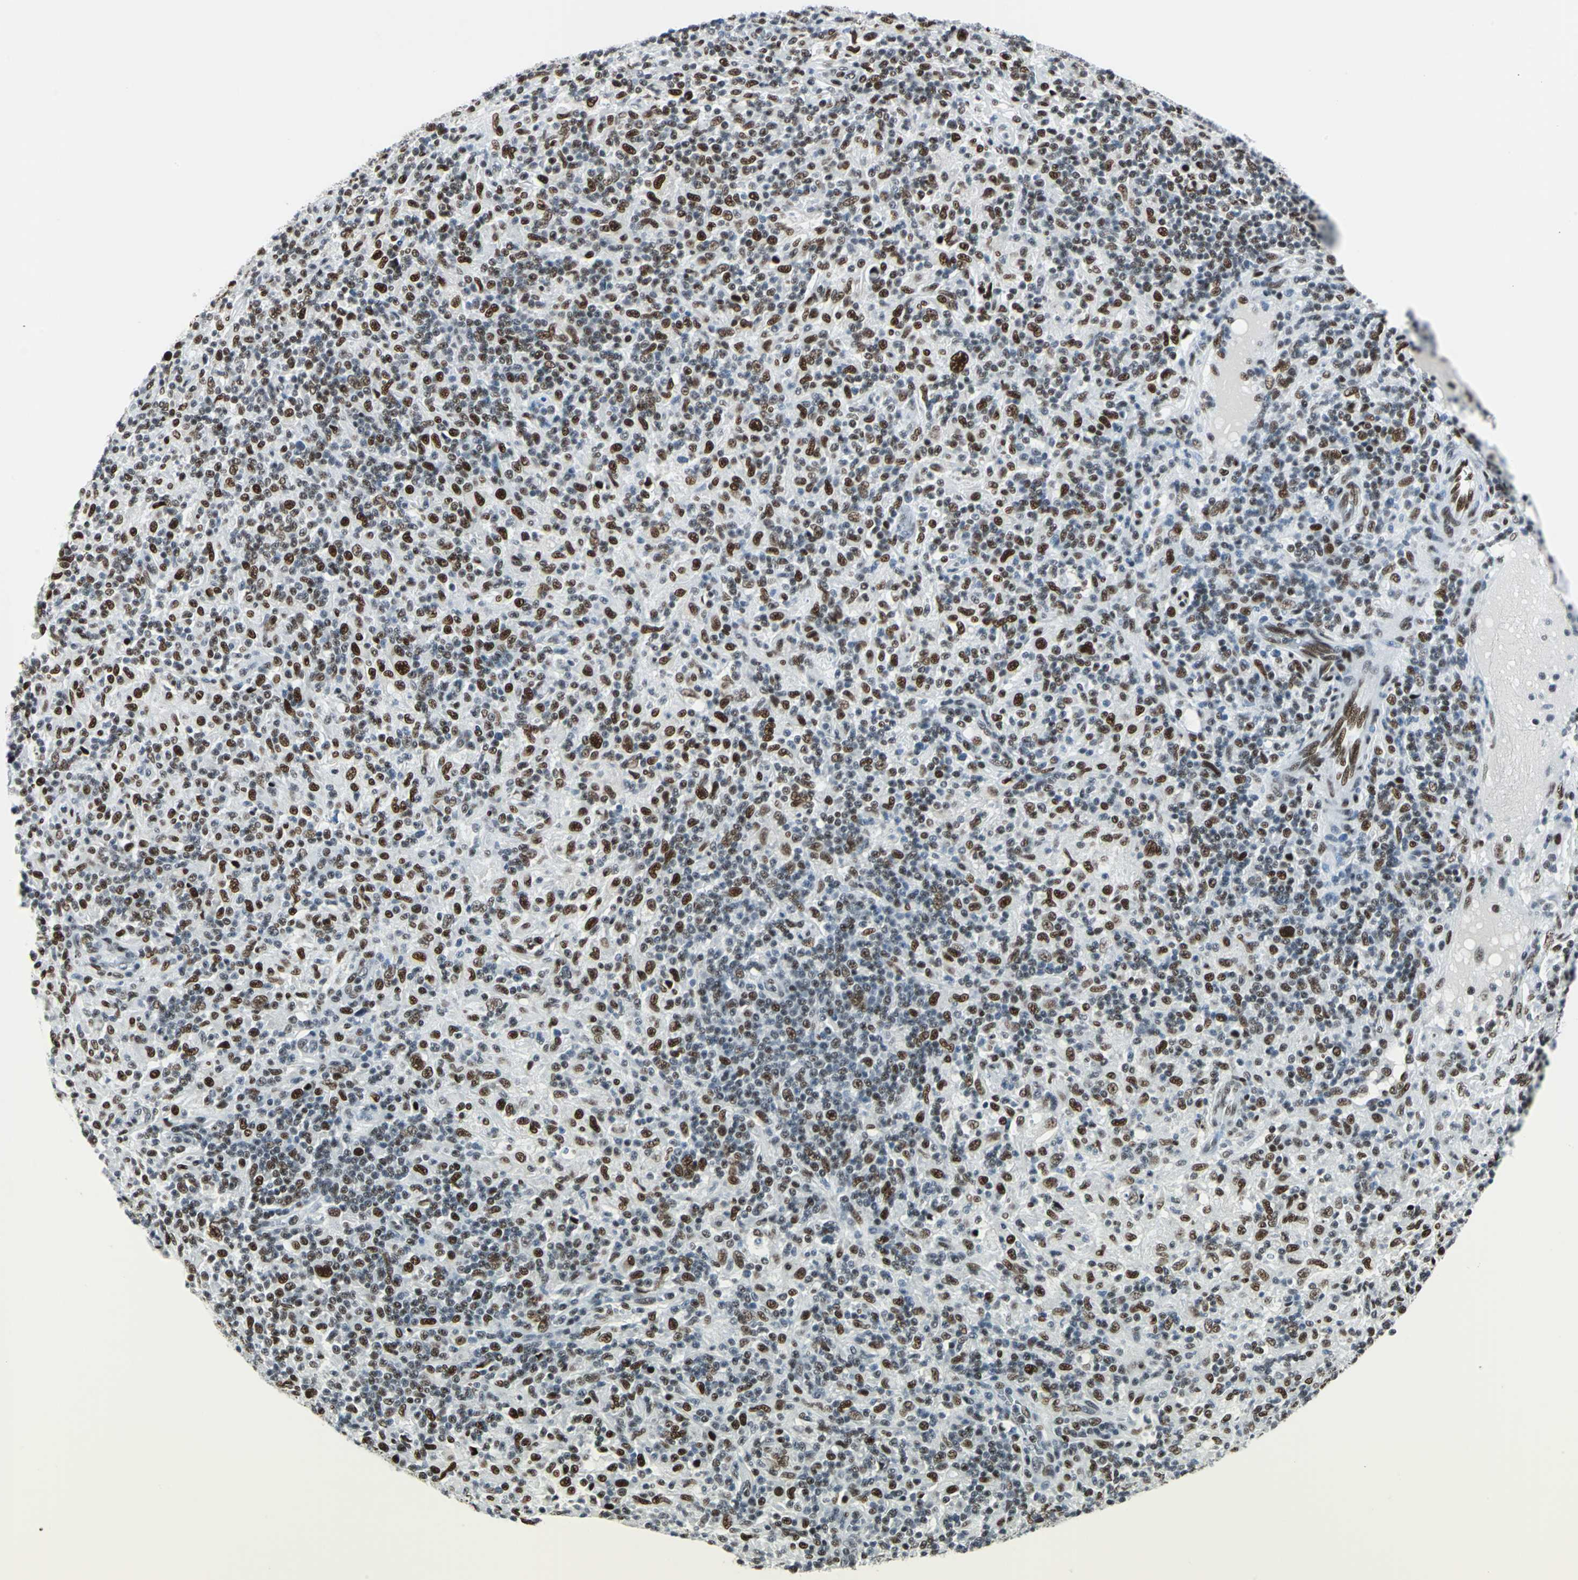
{"staining": {"intensity": "strong", "quantity": "25%-75%", "location": "nuclear"}, "tissue": "lymphoma", "cell_type": "Tumor cells", "image_type": "cancer", "snomed": [{"axis": "morphology", "description": "Hodgkin's disease, NOS"}, {"axis": "topography", "description": "Lymph node"}], "caption": "Strong nuclear protein expression is seen in about 25%-75% of tumor cells in lymphoma.", "gene": "HDAC2", "patient": {"sex": "male", "age": 70}}